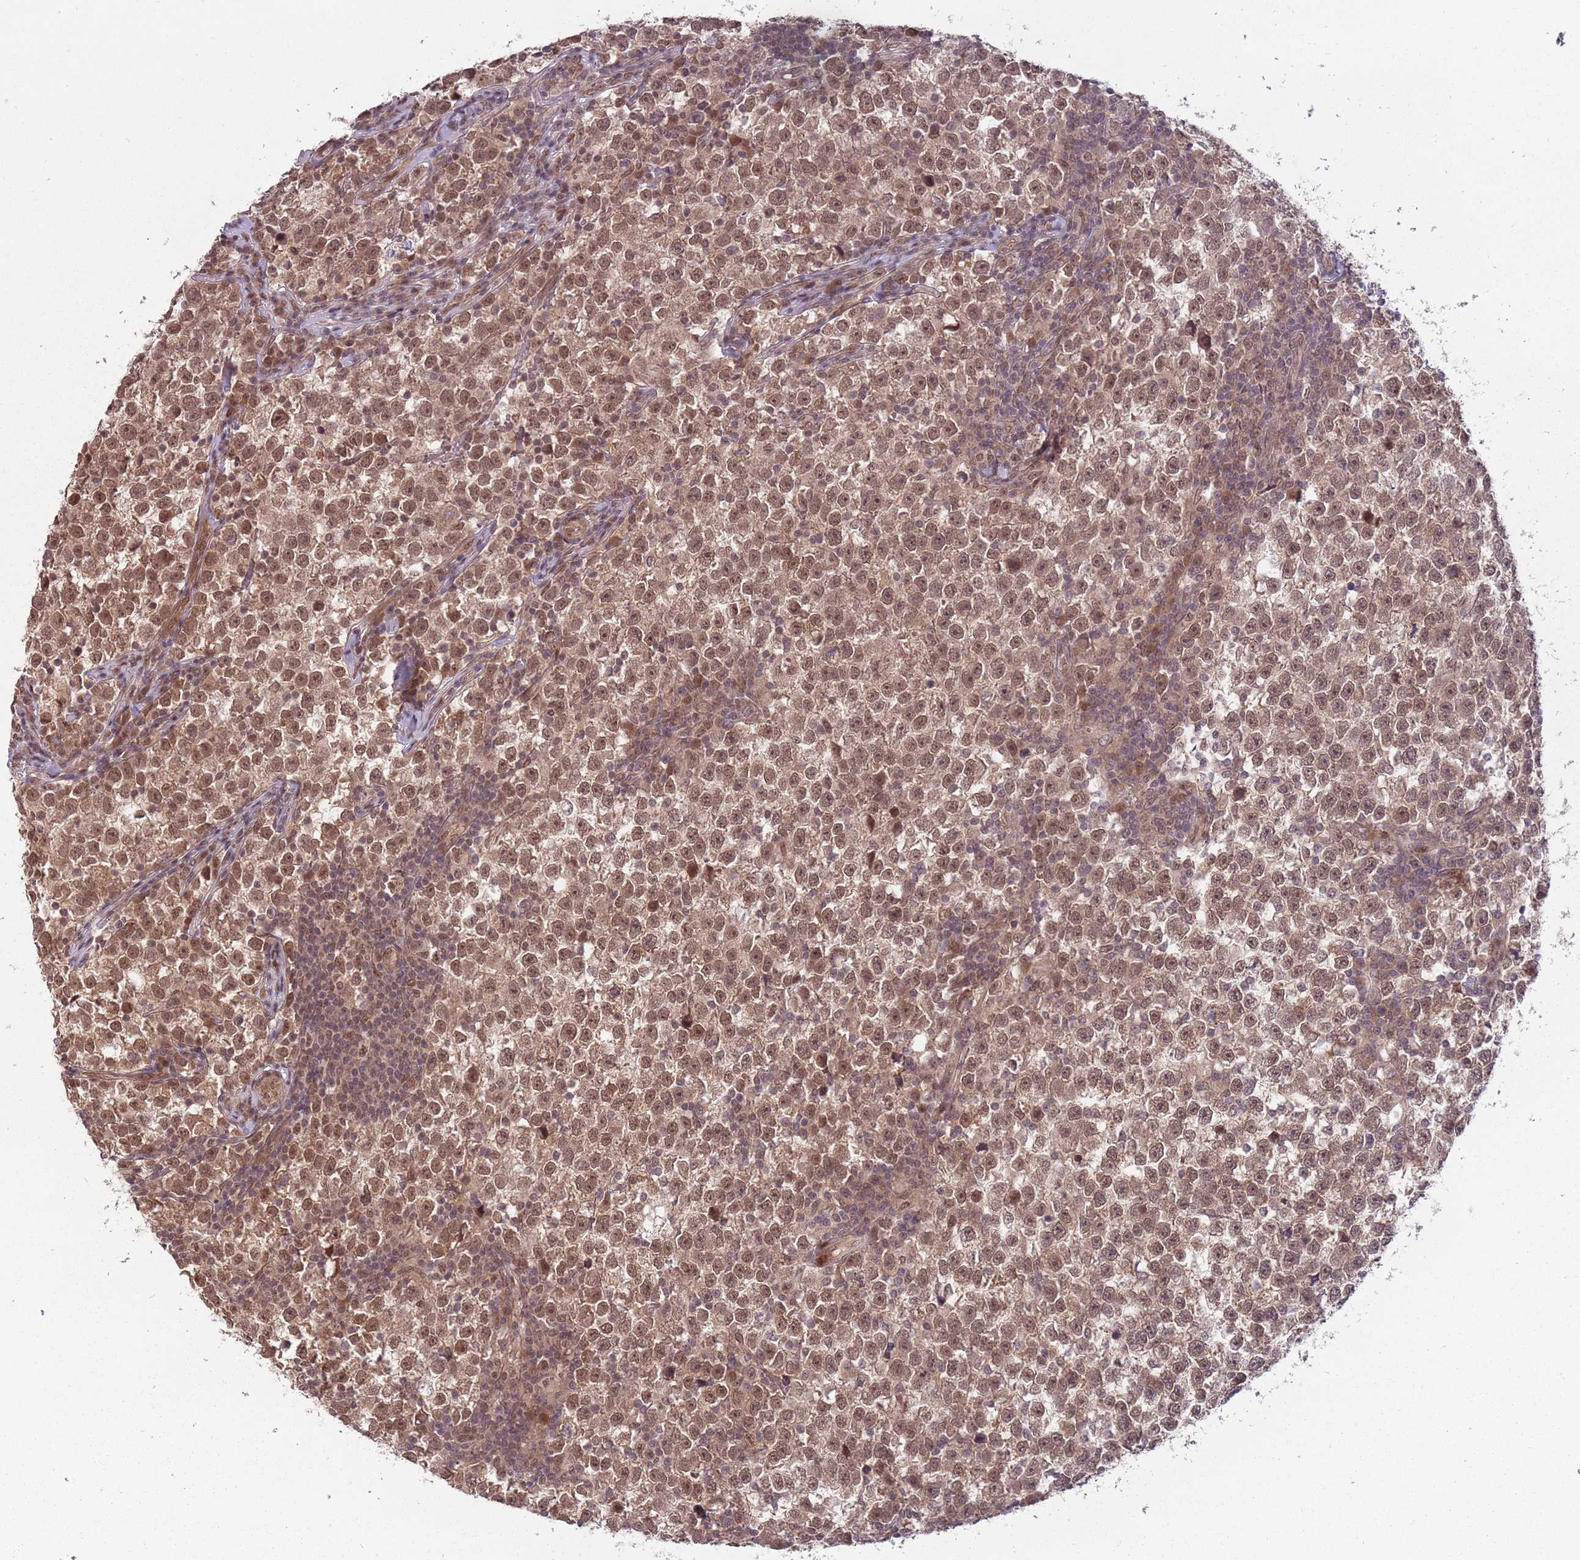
{"staining": {"intensity": "moderate", "quantity": ">75%", "location": "cytoplasmic/membranous,nuclear"}, "tissue": "testis cancer", "cell_type": "Tumor cells", "image_type": "cancer", "snomed": [{"axis": "morphology", "description": "Normal tissue, NOS"}, {"axis": "morphology", "description": "Seminoma, NOS"}, {"axis": "topography", "description": "Testis"}], "caption": "Immunohistochemistry of human testis cancer (seminoma) shows medium levels of moderate cytoplasmic/membranous and nuclear expression in approximately >75% of tumor cells. (DAB (3,3'-diaminobenzidine) IHC with brightfield microscopy, high magnification).", "gene": "ADAMTS3", "patient": {"sex": "male", "age": 43}}